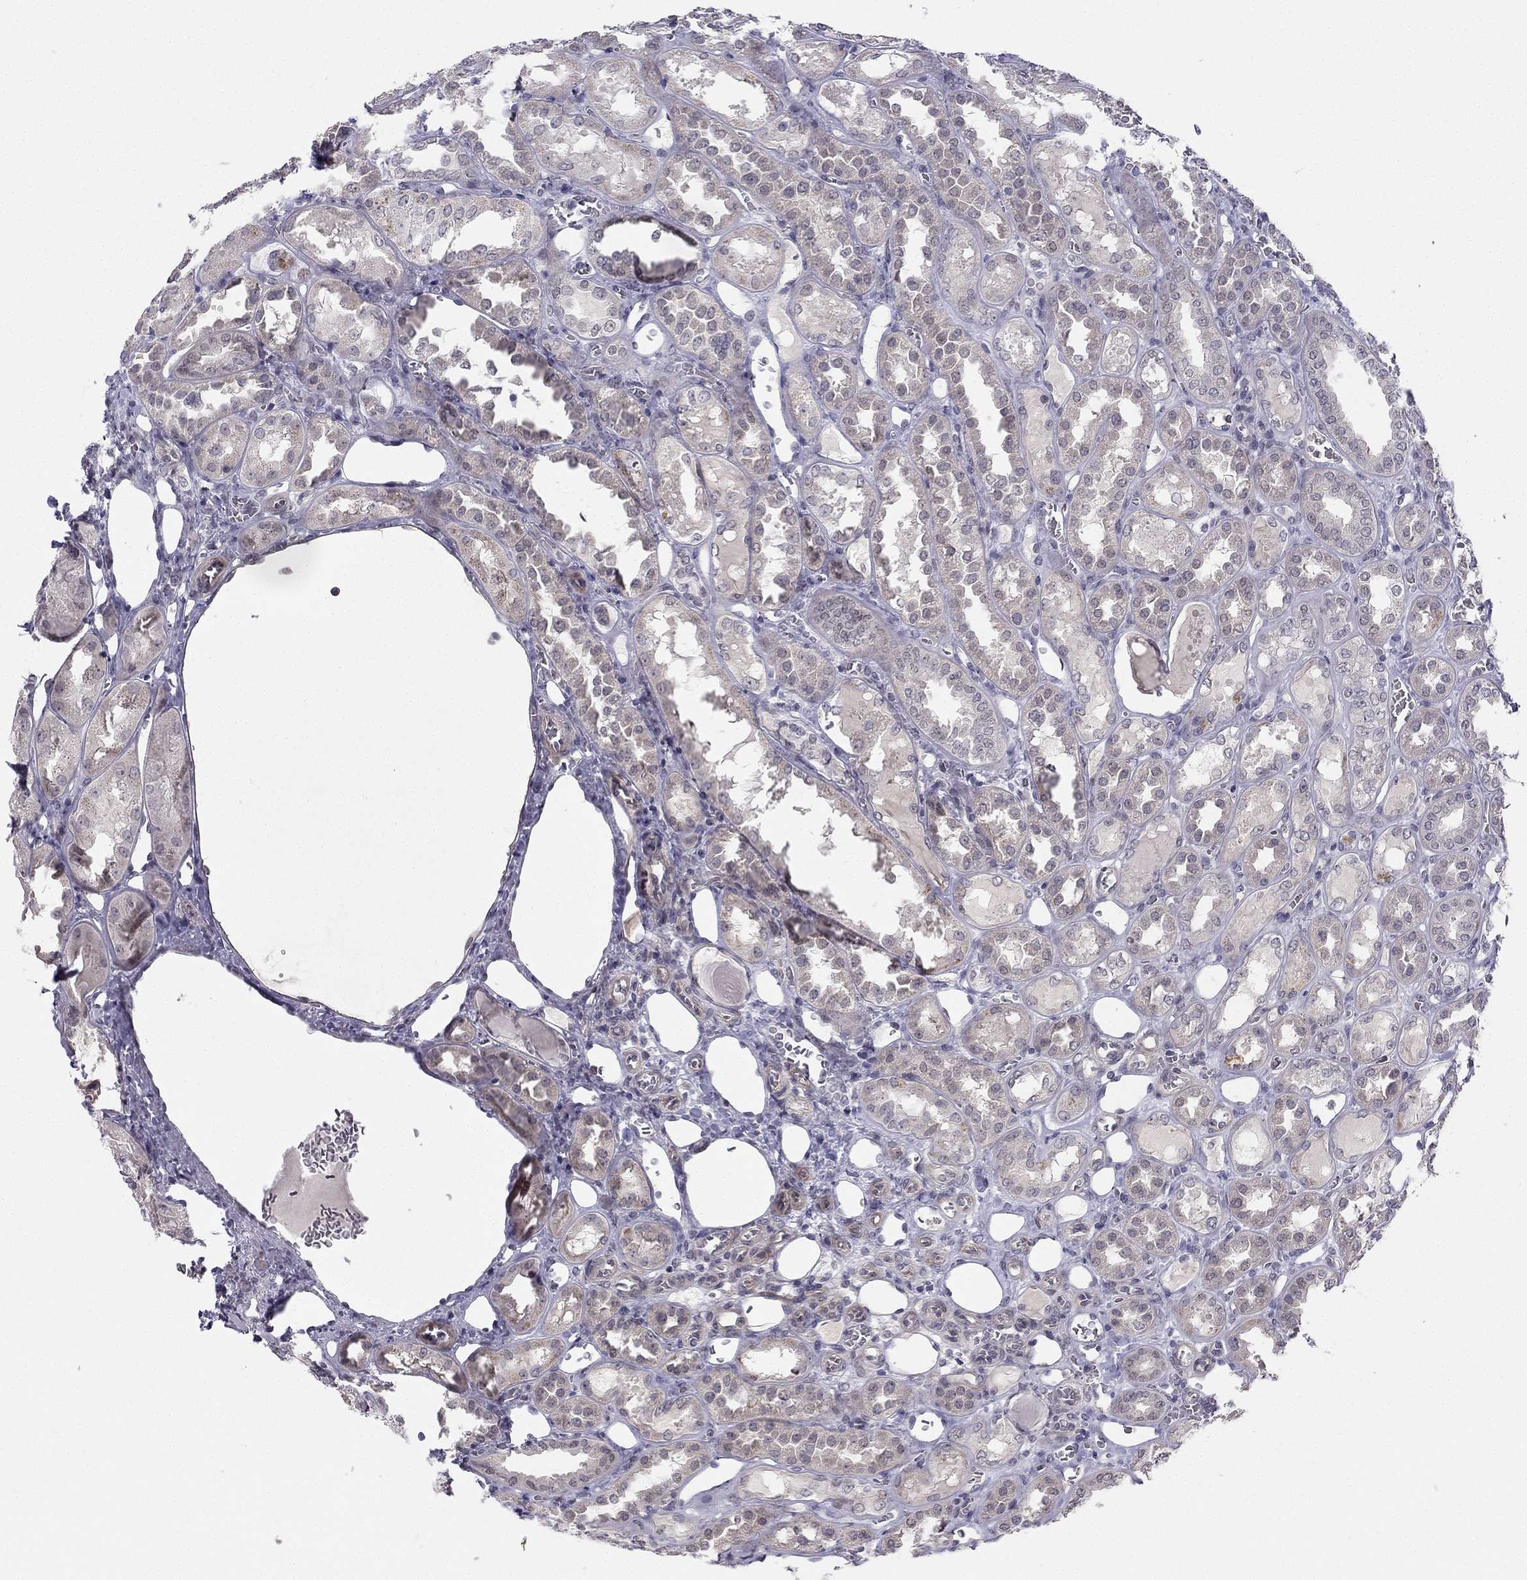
{"staining": {"intensity": "negative", "quantity": "none", "location": "none"}, "tissue": "kidney", "cell_type": "Cells in glomeruli", "image_type": "normal", "snomed": [{"axis": "morphology", "description": "Normal tissue, NOS"}, {"axis": "topography", "description": "Kidney"}], "caption": "This is an IHC micrograph of unremarkable kidney. There is no expression in cells in glomeruli.", "gene": "CHST8", "patient": {"sex": "male", "age": 73}}